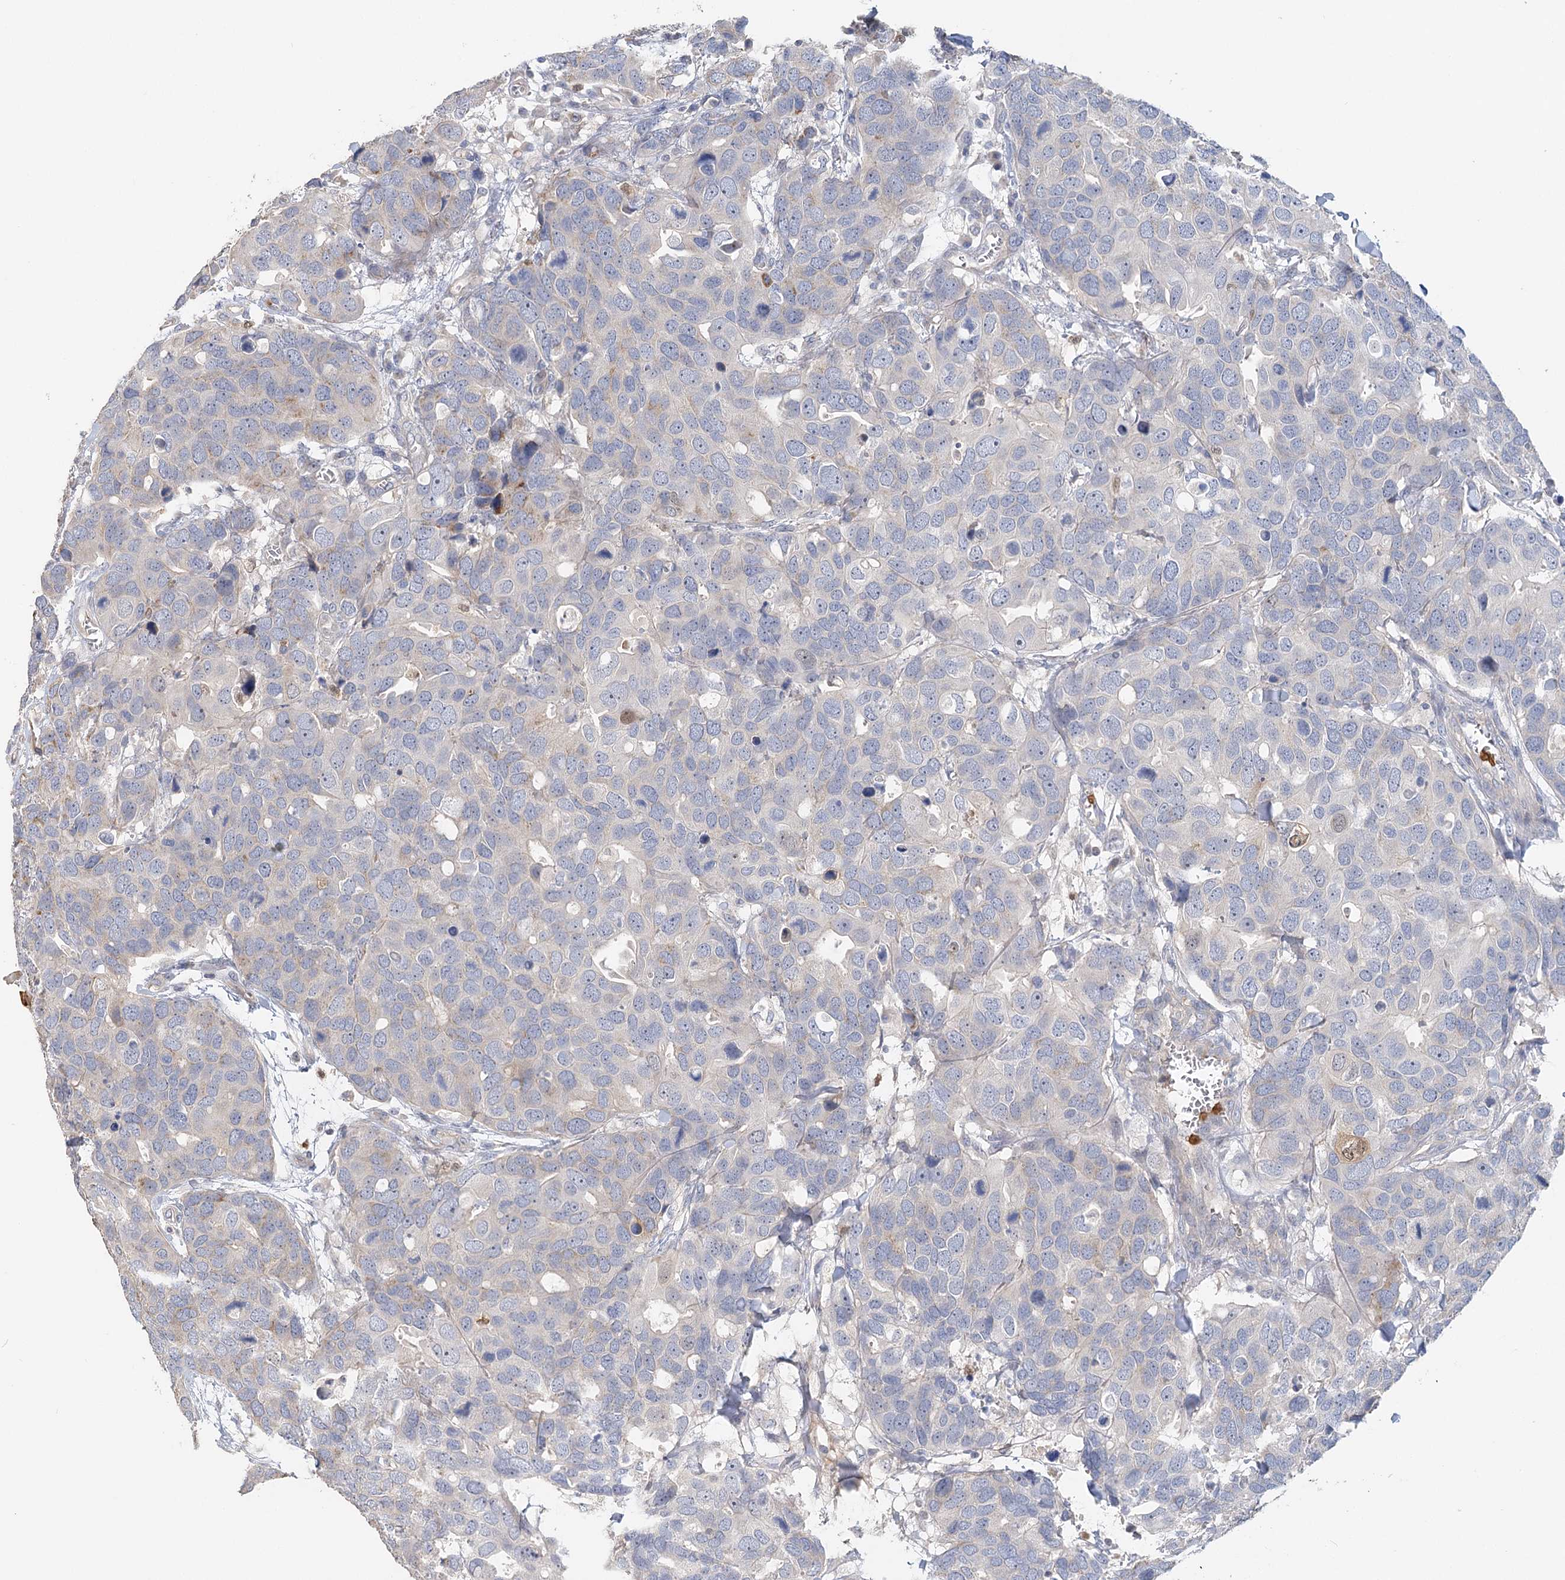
{"staining": {"intensity": "negative", "quantity": "none", "location": "none"}, "tissue": "breast cancer", "cell_type": "Tumor cells", "image_type": "cancer", "snomed": [{"axis": "morphology", "description": "Duct carcinoma"}, {"axis": "topography", "description": "Breast"}], "caption": "Immunohistochemical staining of intraductal carcinoma (breast) exhibits no significant expression in tumor cells.", "gene": "EPB41L5", "patient": {"sex": "female", "age": 83}}